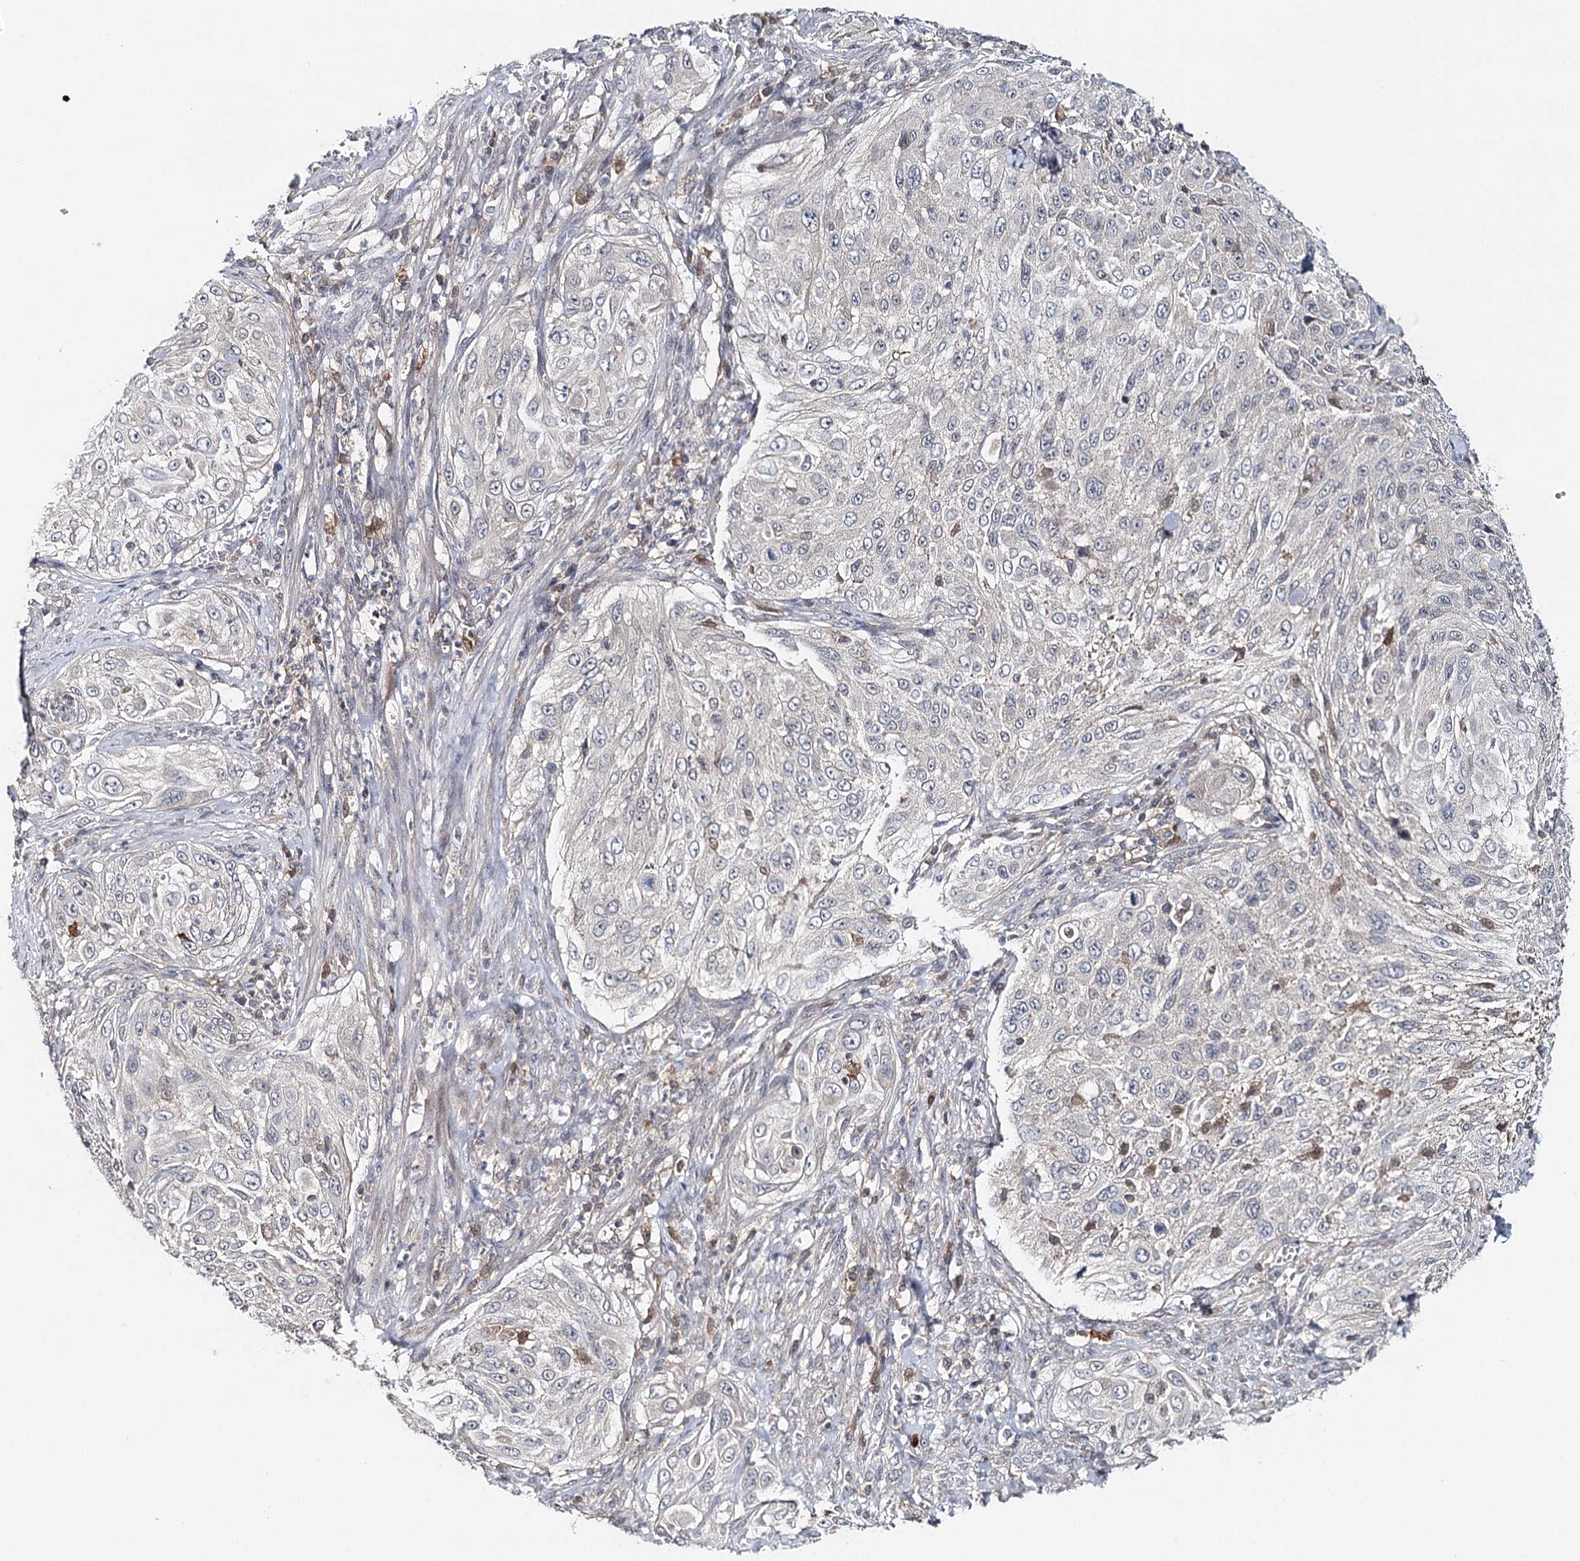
{"staining": {"intensity": "negative", "quantity": "none", "location": "none"}, "tissue": "cervical cancer", "cell_type": "Tumor cells", "image_type": "cancer", "snomed": [{"axis": "morphology", "description": "Squamous cell carcinoma, NOS"}, {"axis": "topography", "description": "Cervix"}], "caption": "Squamous cell carcinoma (cervical) was stained to show a protein in brown. There is no significant positivity in tumor cells.", "gene": "SLC41A2", "patient": {"sex": "female", "age": 42}}